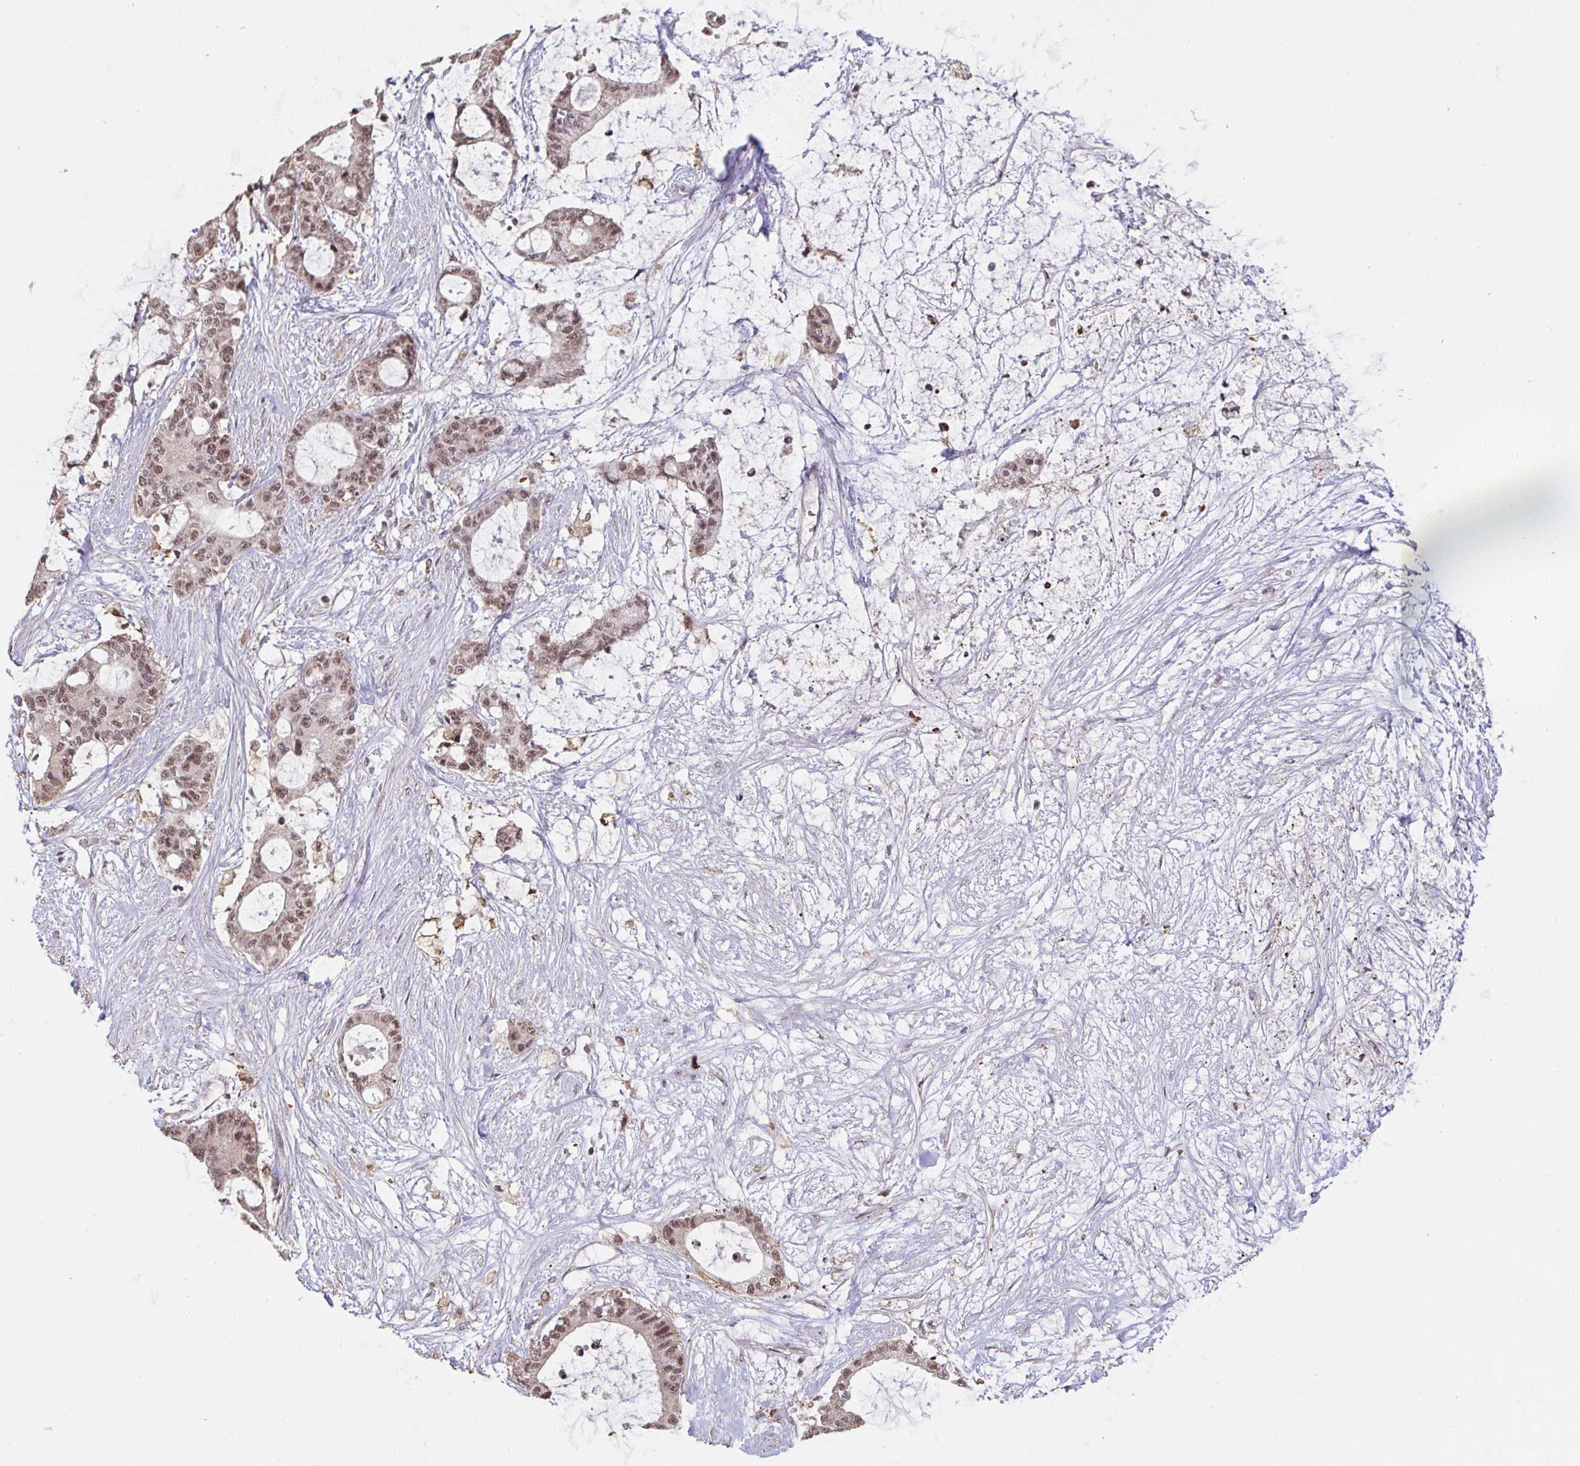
{"staining": {"intensity": "moderate", "quantity": ">75%", "location": "nuclear"}, "tissue": "liver cancer", "cell_type": "Tumor cells", "image_type": "cancer", "snomed": [{"axis": "morphology", "description": "Normal tissue, NOS"}, {"axis": "morphology", "description": "Cholangiocarcinoma"}, {"axis": "topography", "description": "Liver"}, {"axis": "topography", "description": "Peripheral nerve tissue"}], "caption": "IHC staining of liver cholangiocarcinoma, which shows medium levels of moderate nuclear expression in about >75% of tumor cells indicating moderate nuclear protein expression. The staining was performed using DAB (3,3'-diaminobenzidine) (brown) for protein detection and nuclei were counterstained in hematoxylin (blue).", "gene": "SAP30", "patient": {"sex": "female", "age": 73}}